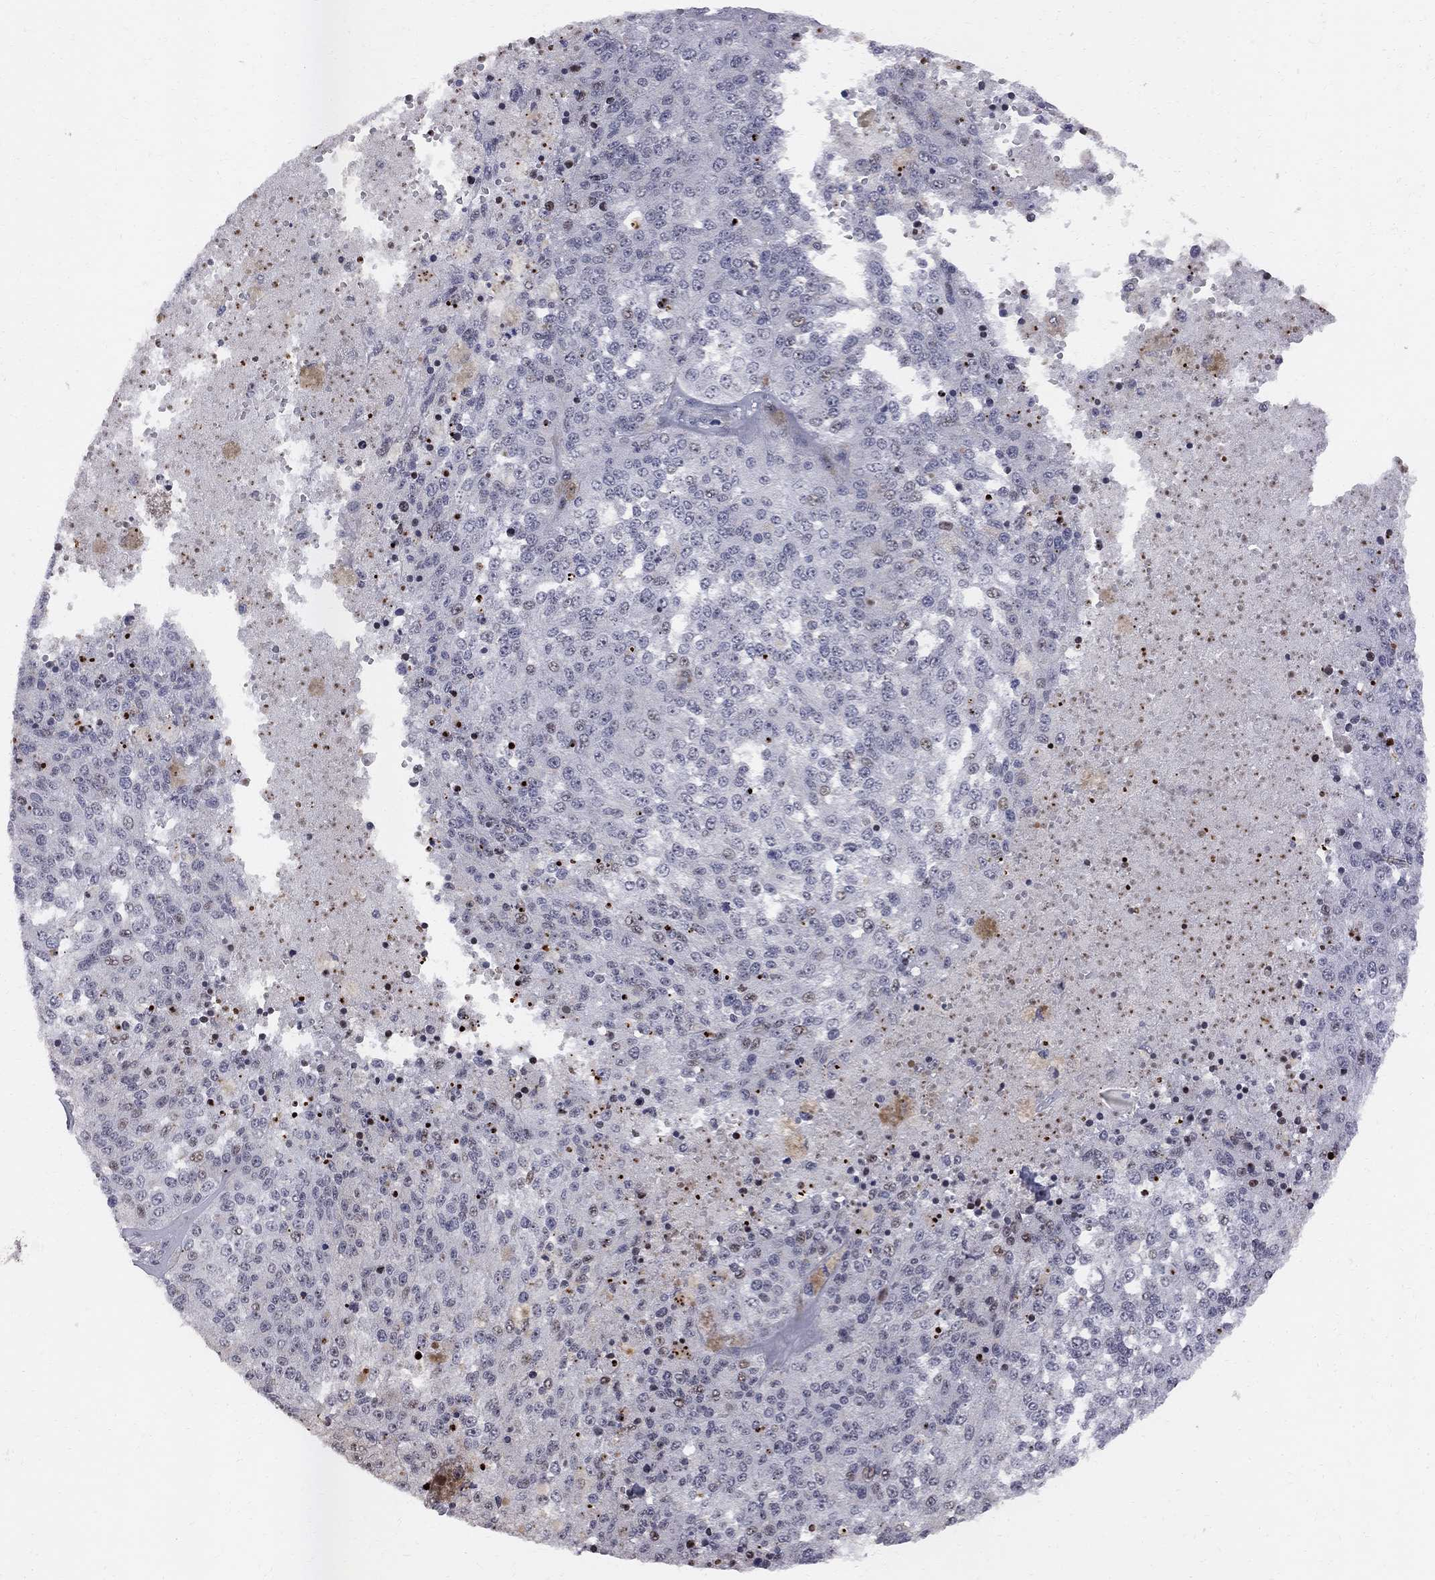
{"staining": {"intensity": "strong", "quantity": "<25%", "location": "nuclear"}, "tissue": "melanoma", "cell_type": "Tumor cells", "image_type": "cancer", "snomed": [{"axis": "morphology", "description": "Malignant melanoma, Metastatic site"}, {"axis": "topography", "description": "Lymph node"}], "caption": "An immunohistochemistry (IHC) photomicrograph of tumor tissue is shown. Protein staining in brown labels strong nuclear positivity in malignant melanoma (metastatic site) within tumor cells.", "gene": "DHX33", "patient": {"sex": "female", "age": 64}}